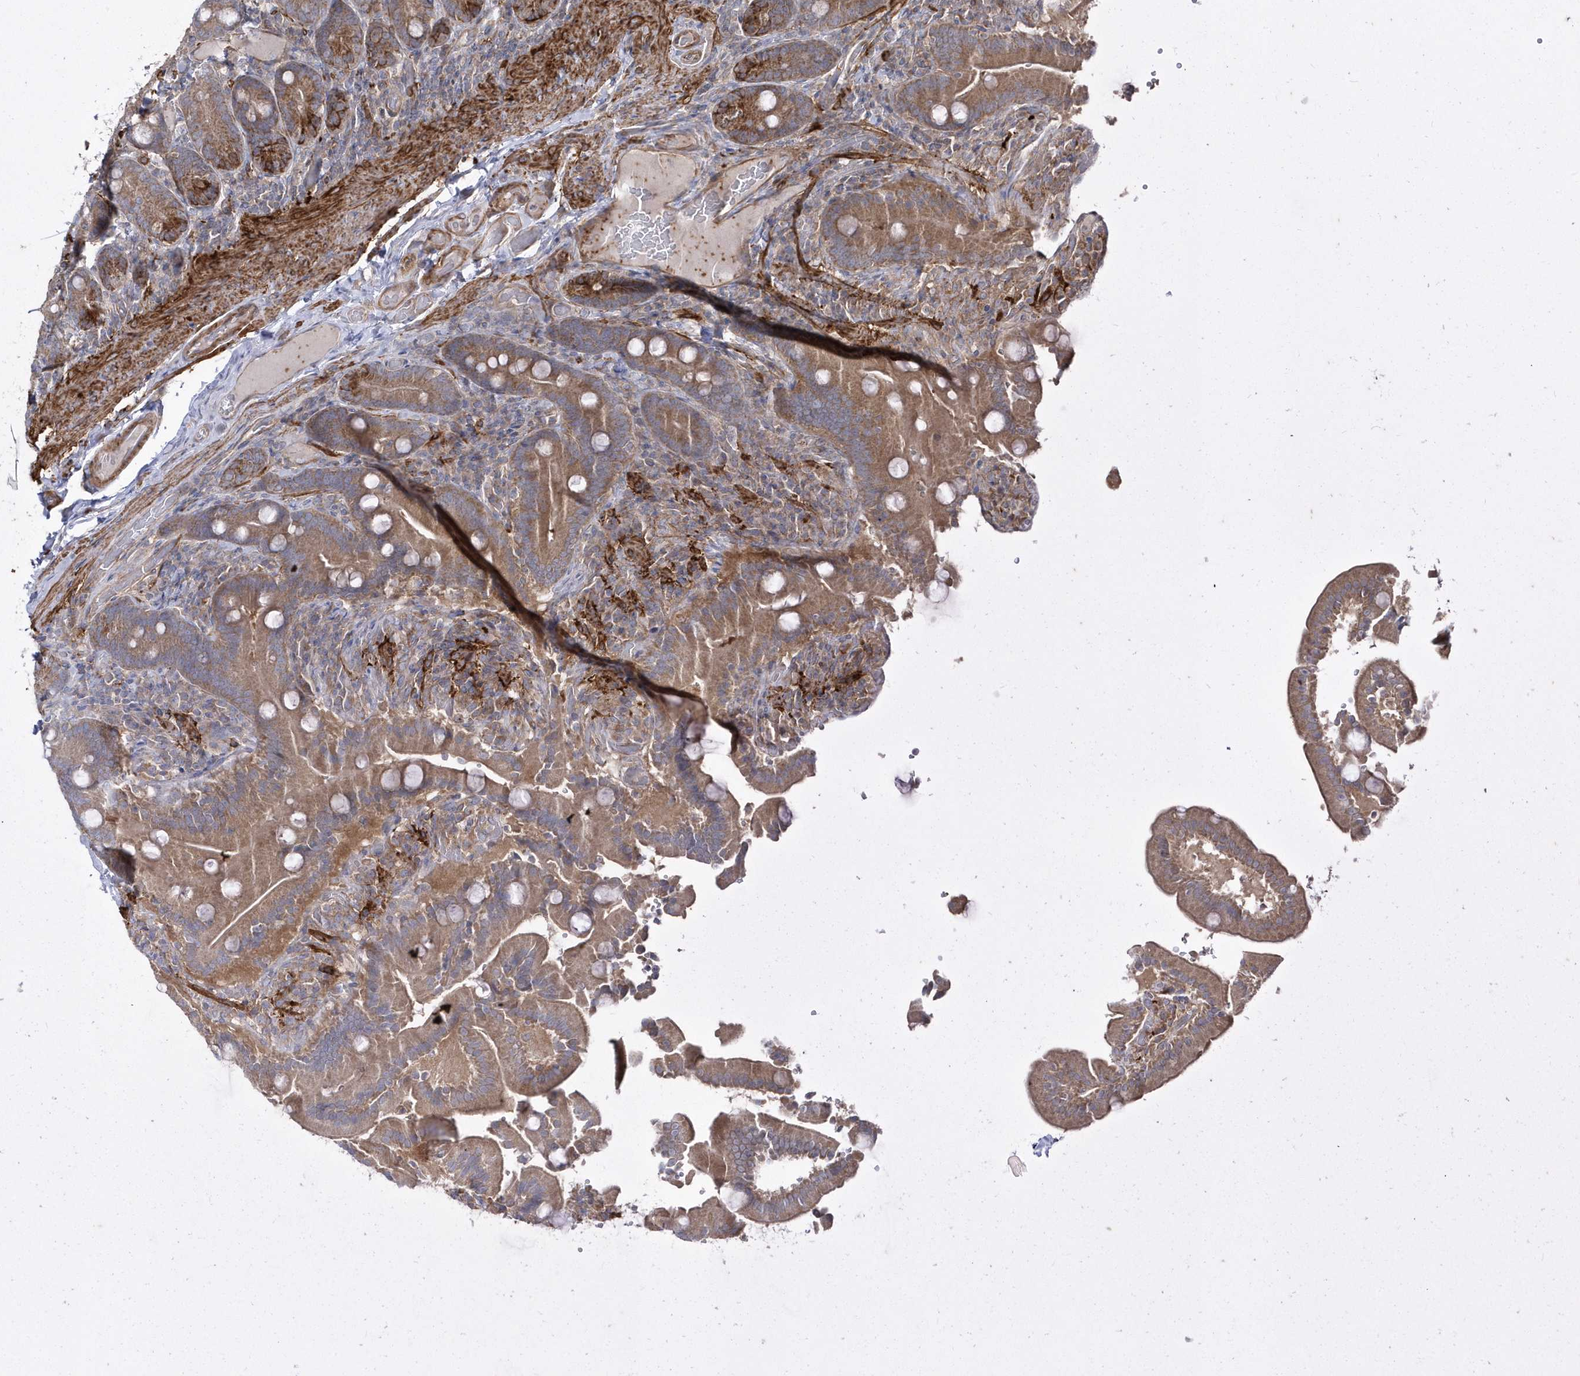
{"staining": {"intensity": "moderate", "quantity": ">75%", "location": "cytoplasmic/membranous"}, "tissue": "duodenum", "cell_type": "Glandular cells", "image_type": "normal", "snomed": [{"axis": "morphology", "description": "Normal tissue, NOS"}, {"axis": "topography", "description": "Duodenum"}], "caption": "Glandular cells display medium levels of moderate cytoplasmic/membranous positivity in about >75% of cells in unremarkable duodenum.", "gene": "LEXM", "patient": {"sex": "female", "age": 62}}